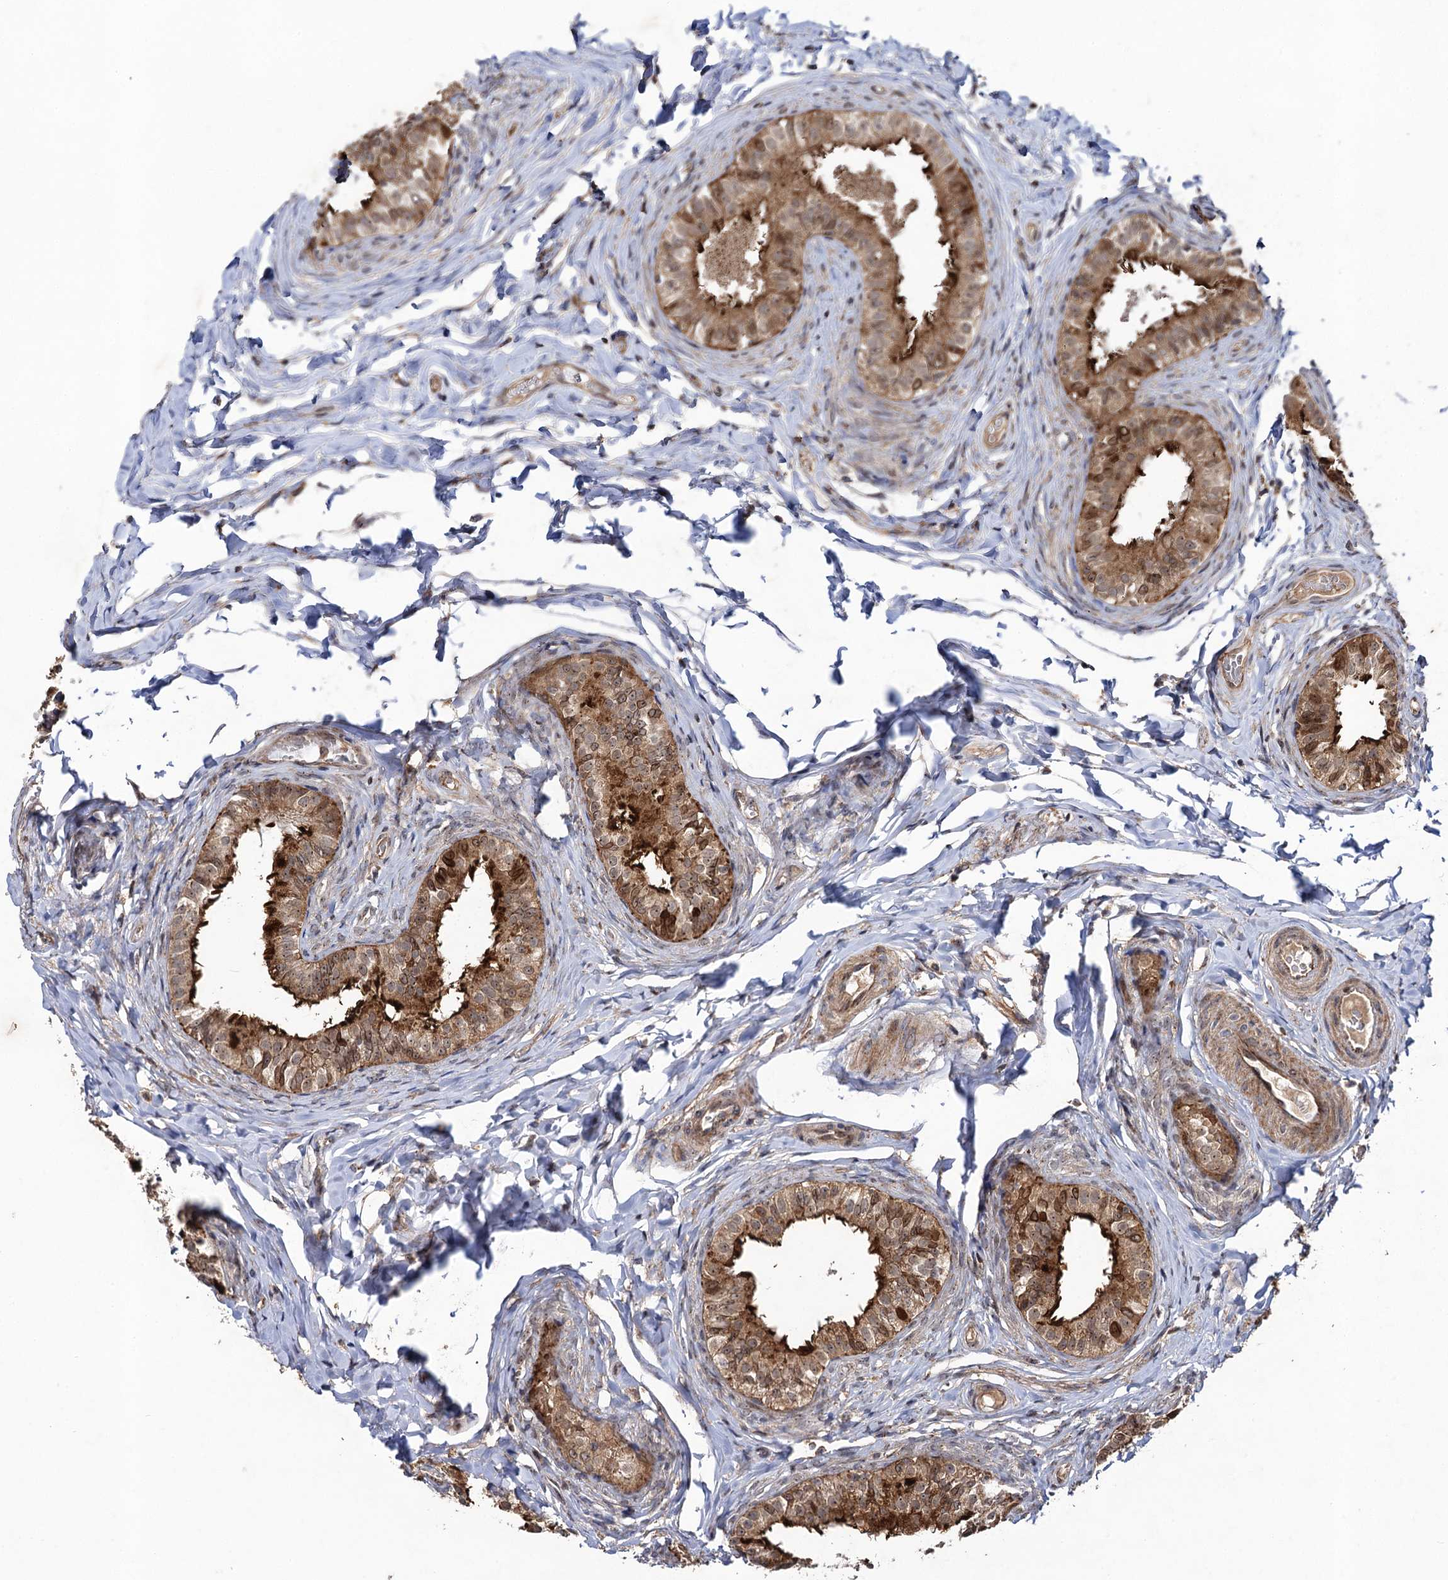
{"staining": {"intensity": "strong", "quantity": ">75%", "location": "cytoplasmic/membranous"}, "tissue": "epididymis", "cell_type": "Glandular cells", "image_type": "normal", "snomed": [{"axis": "morphology", "description": "Normal tissue, NOS"}, {"axis": "topography", "description": "Epididymis"}], "caption": "A brown stain highlights strong cytoplasmic/membranous positivity of a protein in glandular cells of normal epididymis. (Brightfield microscopy of DAB IHC at high magnification).", "gene": "KXD1", "patient": {"sex": "male", "age": 49}}